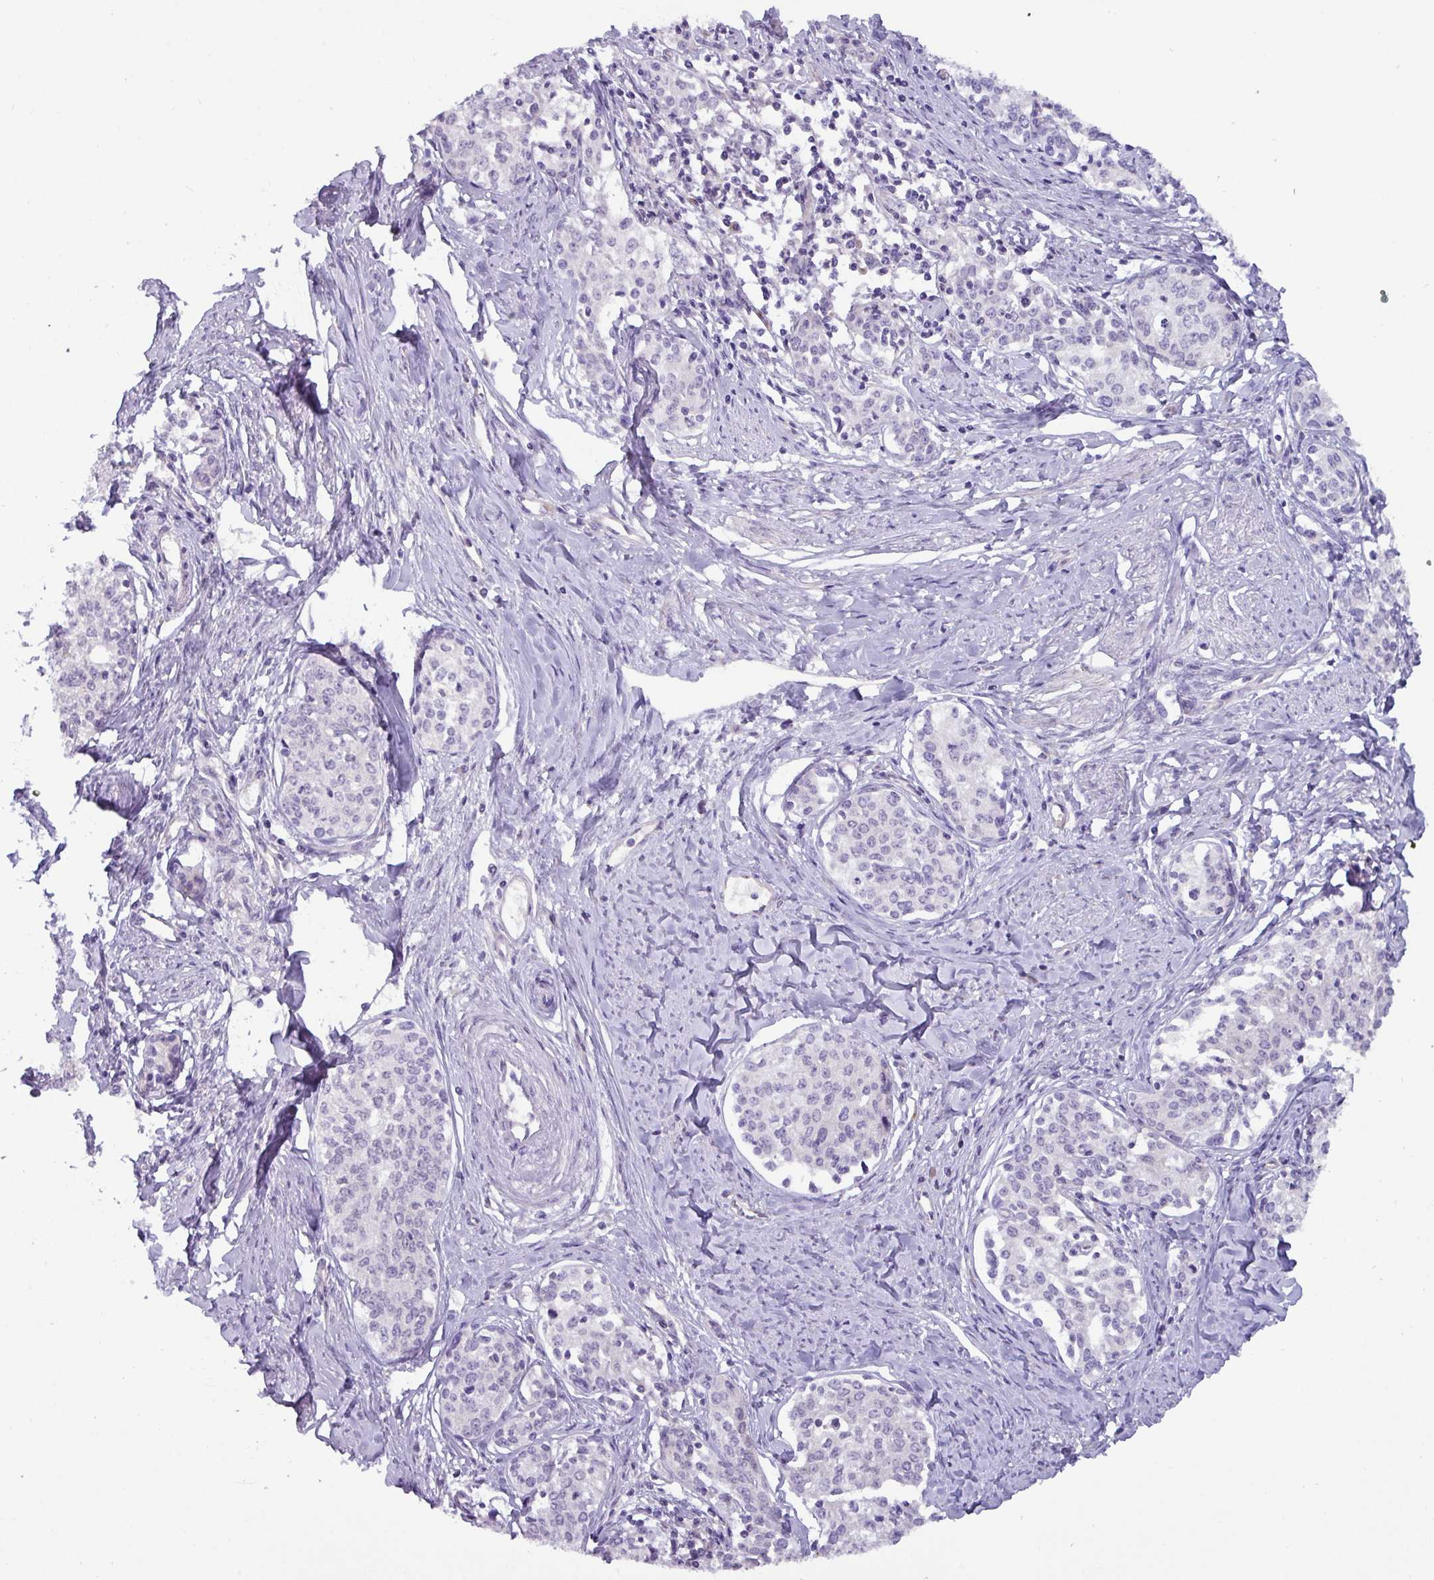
{"staining": {"intensity": "negative", "quantity": "none", "location": "none"}, "tissue": "cervical cancer", "cell_type": "Tumor cells", "image_type": "cancer", "snomed": [{"axis": "morphology", "description": "Squamous cell carcinoma, NOS"}, {"axis": "morphology", "description": "Adenocarcinoma, NOS"}, {"axis": "topography", "description": "Cervix"}], "caption": "An image of cervical cancer stained for a protein displays no brown staining in tumor cells. (Stains: DAB (3,3'-diaminobenzidine) immunohistochemistry with hematoxylin counter stain, Microscopy: brightfield microscopy at high magnification).", "gene": "ZNF524", "patient": {"sex": "female", "age": 52}}